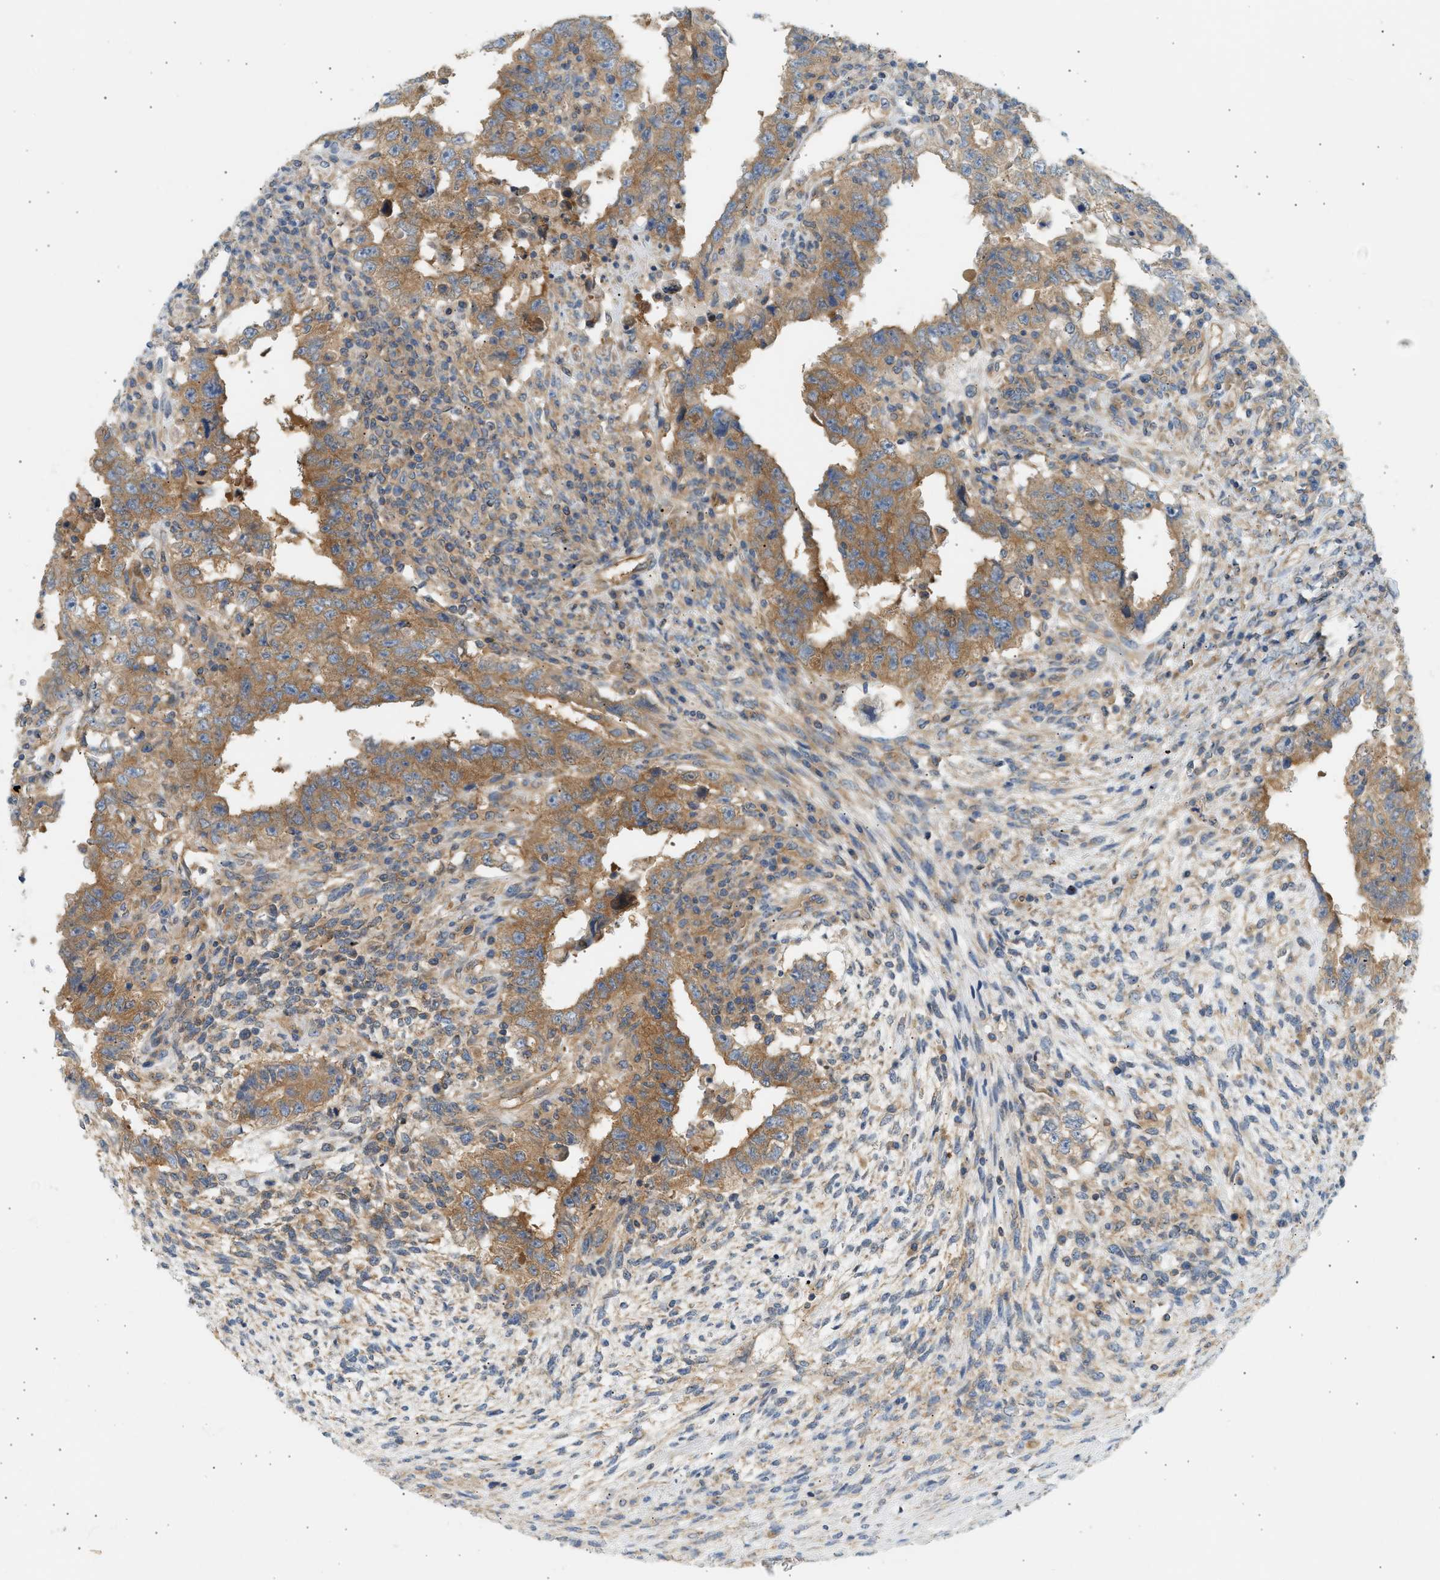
{"staining": {"intensity": "moderate", "quantity": ">75%", "location": "cytoplasmic/membranous"}, "tissue": "testis cancer", "cell_type": "Tumor cells", "image_type": "cancer", "snomed": [{"axis": "morphology", "description": "Carcinoma, Embryonal, NOS"}, {"axis": "topography", "description": "Testis"}], "caption": "Testis cancer (embryonal carcinoma) stained with immunohistochemistry exhibits moderate cytoplasmic/membranous staining in approximately >75% of tumor cells.", "gene": "PAFAH1B1", "patient": {"sex": "male", "age": 26}}